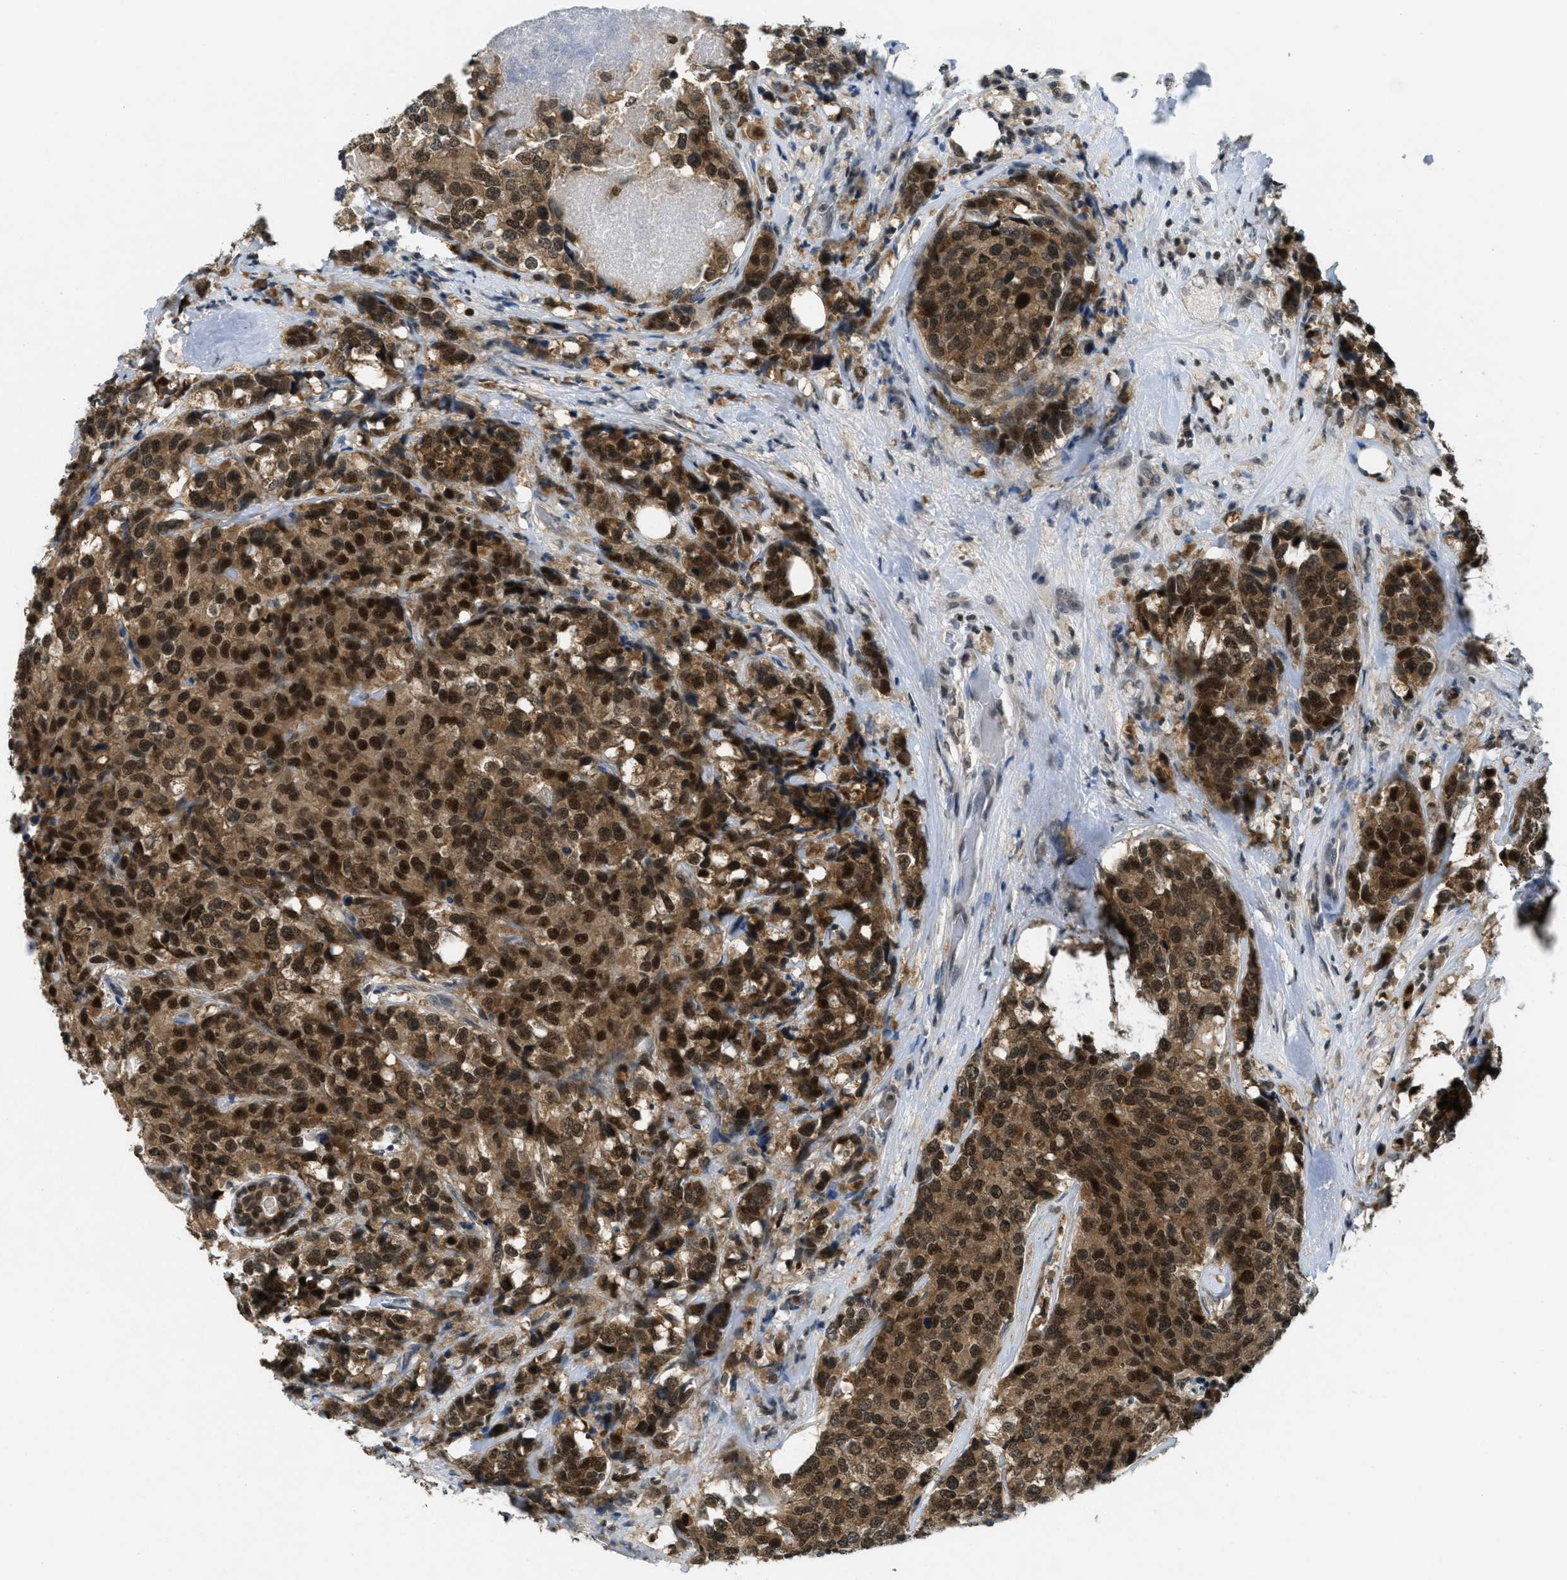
{"staining": {"intensity": "strong", "quantity": ">75%", "location": "cytoplasmic/membranous,nuclear"}, "tissue": "breast cancer", "cell_type": "Tumor cells", "image_type": "cancer", "snomed": [{"axis": "morphology", "description": "Lobular carcinoma"}, {"axis": "topography", "description": "Breast"}], "caption": "Brown immunohistochemical staining in breast cancer reveals strong cytoplasmic/membranous and nuclear expression in approximately >75% of tumor cells. (Stains: DAB (3,3'-diaminobenzidine) in brown, nuclei in blue, Microscopy: brightfield microscopy at high magnification).", "gene": "DNAJB1", "patient": {"sex": "female", "age": 59}}